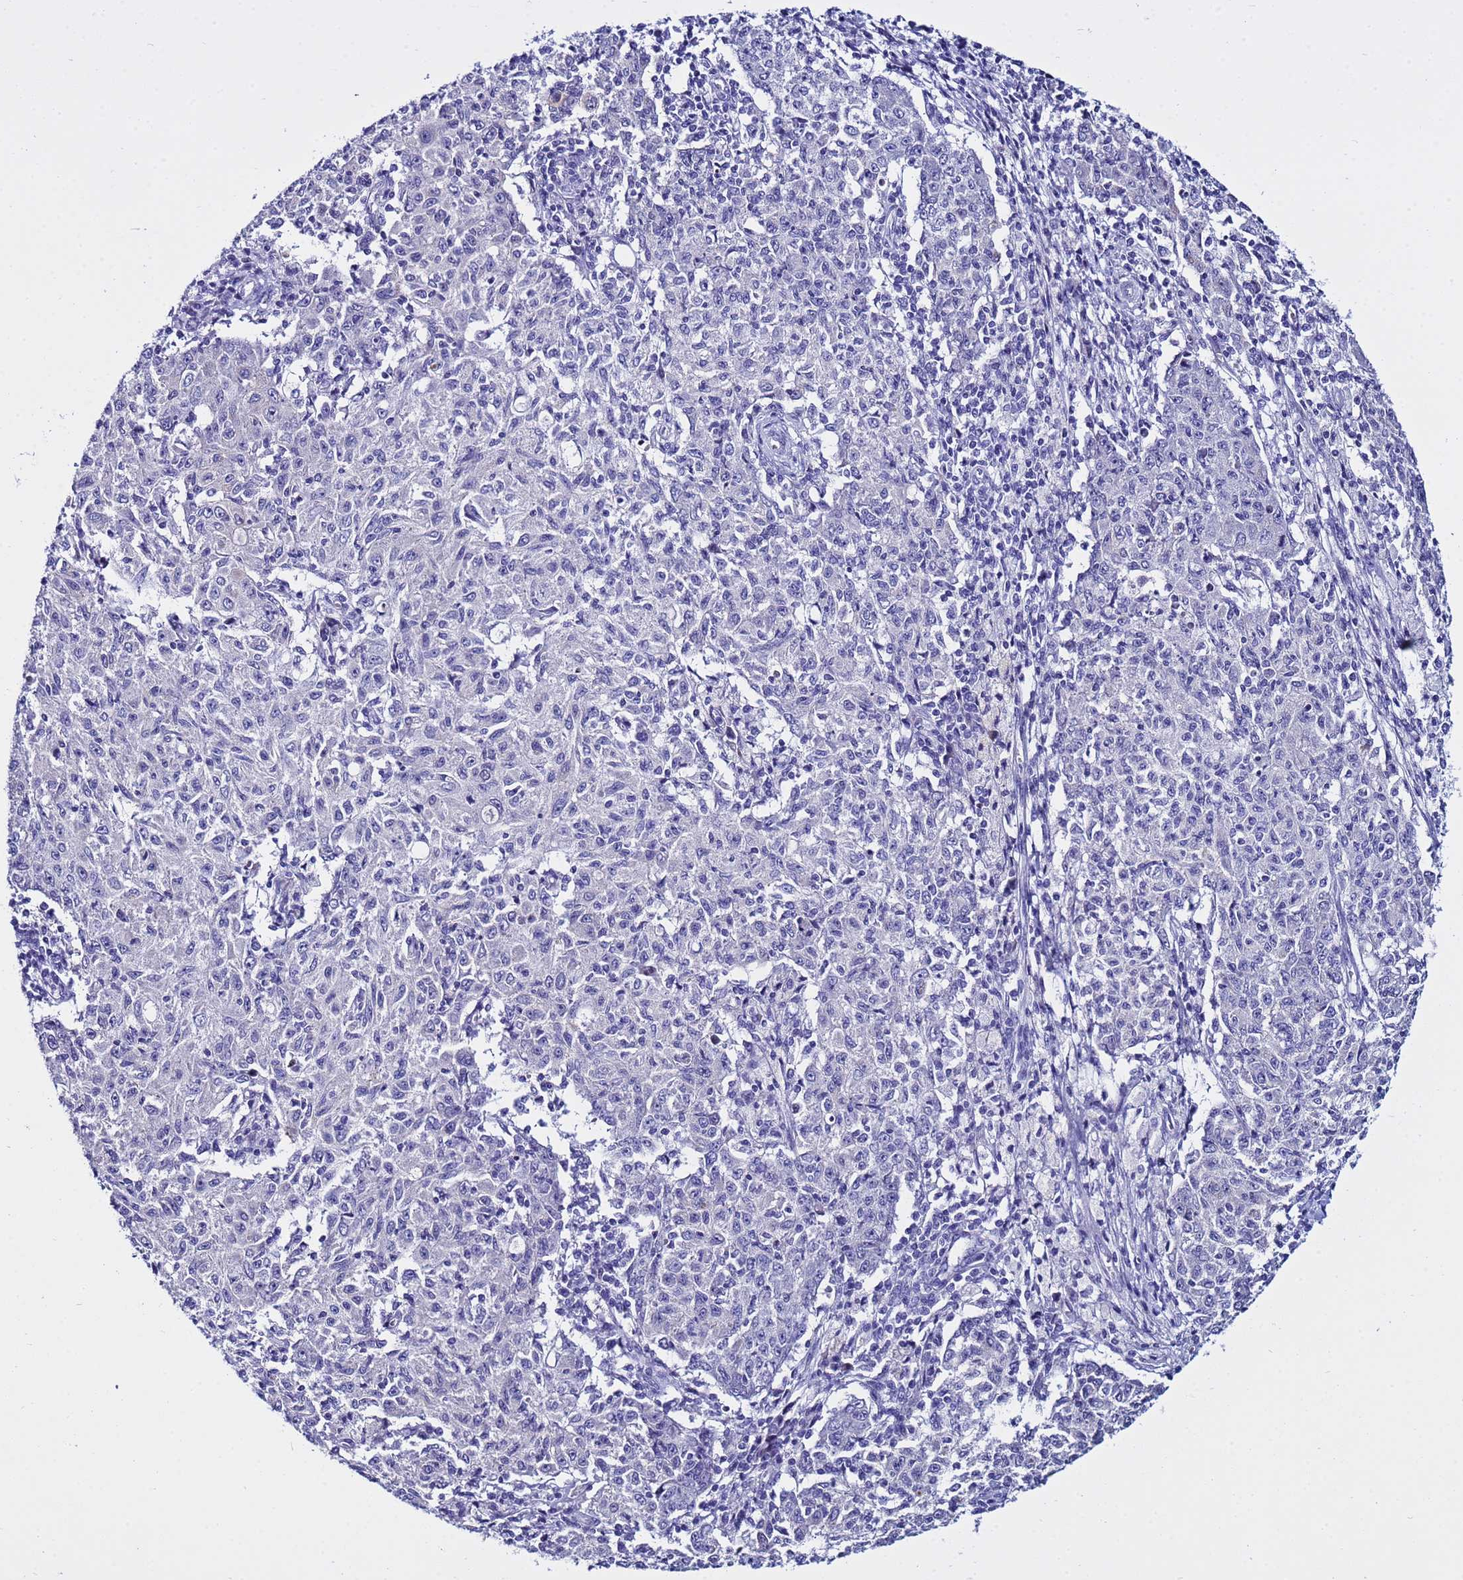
{"staining": {"intensity": "negative", "quantity": "none", "location": "none"}, "tissue": "ovarian cancer", "cell_type": "Tumor cells", "image_type": "cancer", "snomed": [{"axis": "morphology", "description": "Carcinoma, endometroid"}, {"axis": "topography", "description": "Ovary"}], "caption": "IHC micrograph of neoplastic tissue: human ovarian cancer stained with DAB demonstrates no significant protein positivity in tumor cells. The staining was performed using DAB to visualize the protein expression in brown, while the nuclei were stained in blue with hematoxylin (Magnification: 20x).", "gene": "IGSF11", "patient": {"sex": "female", "age": 42}}